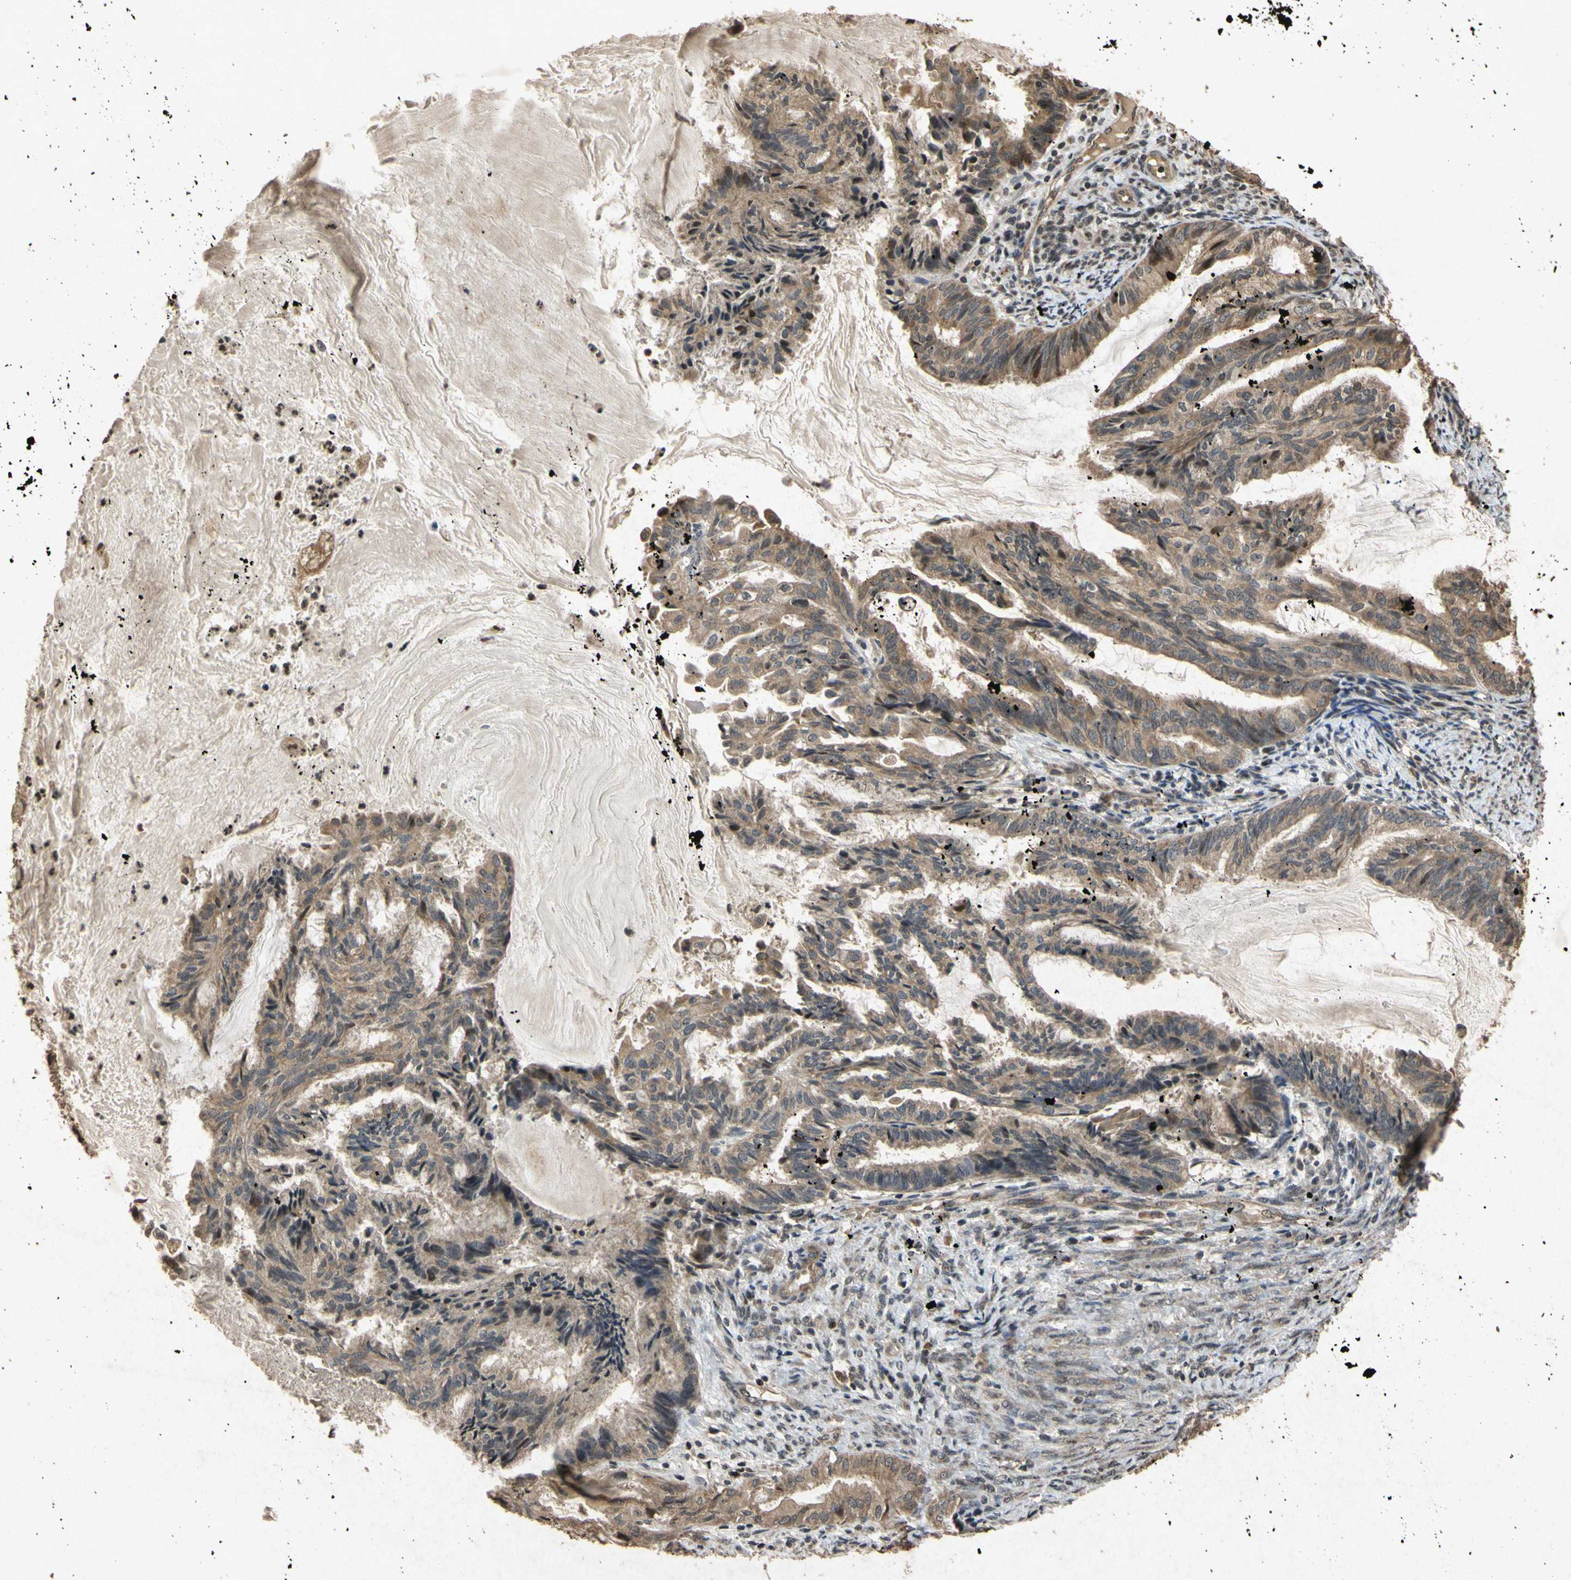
{"staining": {"intensity": "moderate", "quantity": ">75%", "location": "cytoplasmic/membranous"}, "tissue": "endometrial cancer", "cell_type": "Tumor cells", "image_type": "cancer", "snomed": [{"axis": "morphology", "description": "Adenocarcinoma, NOS"}, {"axis": "topography", "description": "Endometrium"}], "caption": "About >75% of tumor cells in human endometrial cancer (adenocarcinoma) exhibit moderate cytoplasmic/membranous protein staining as visualized by brown immunohistochemical staining.", "gene": "ATP6V1H", "patient": {"sex": "female", "age": 86}}